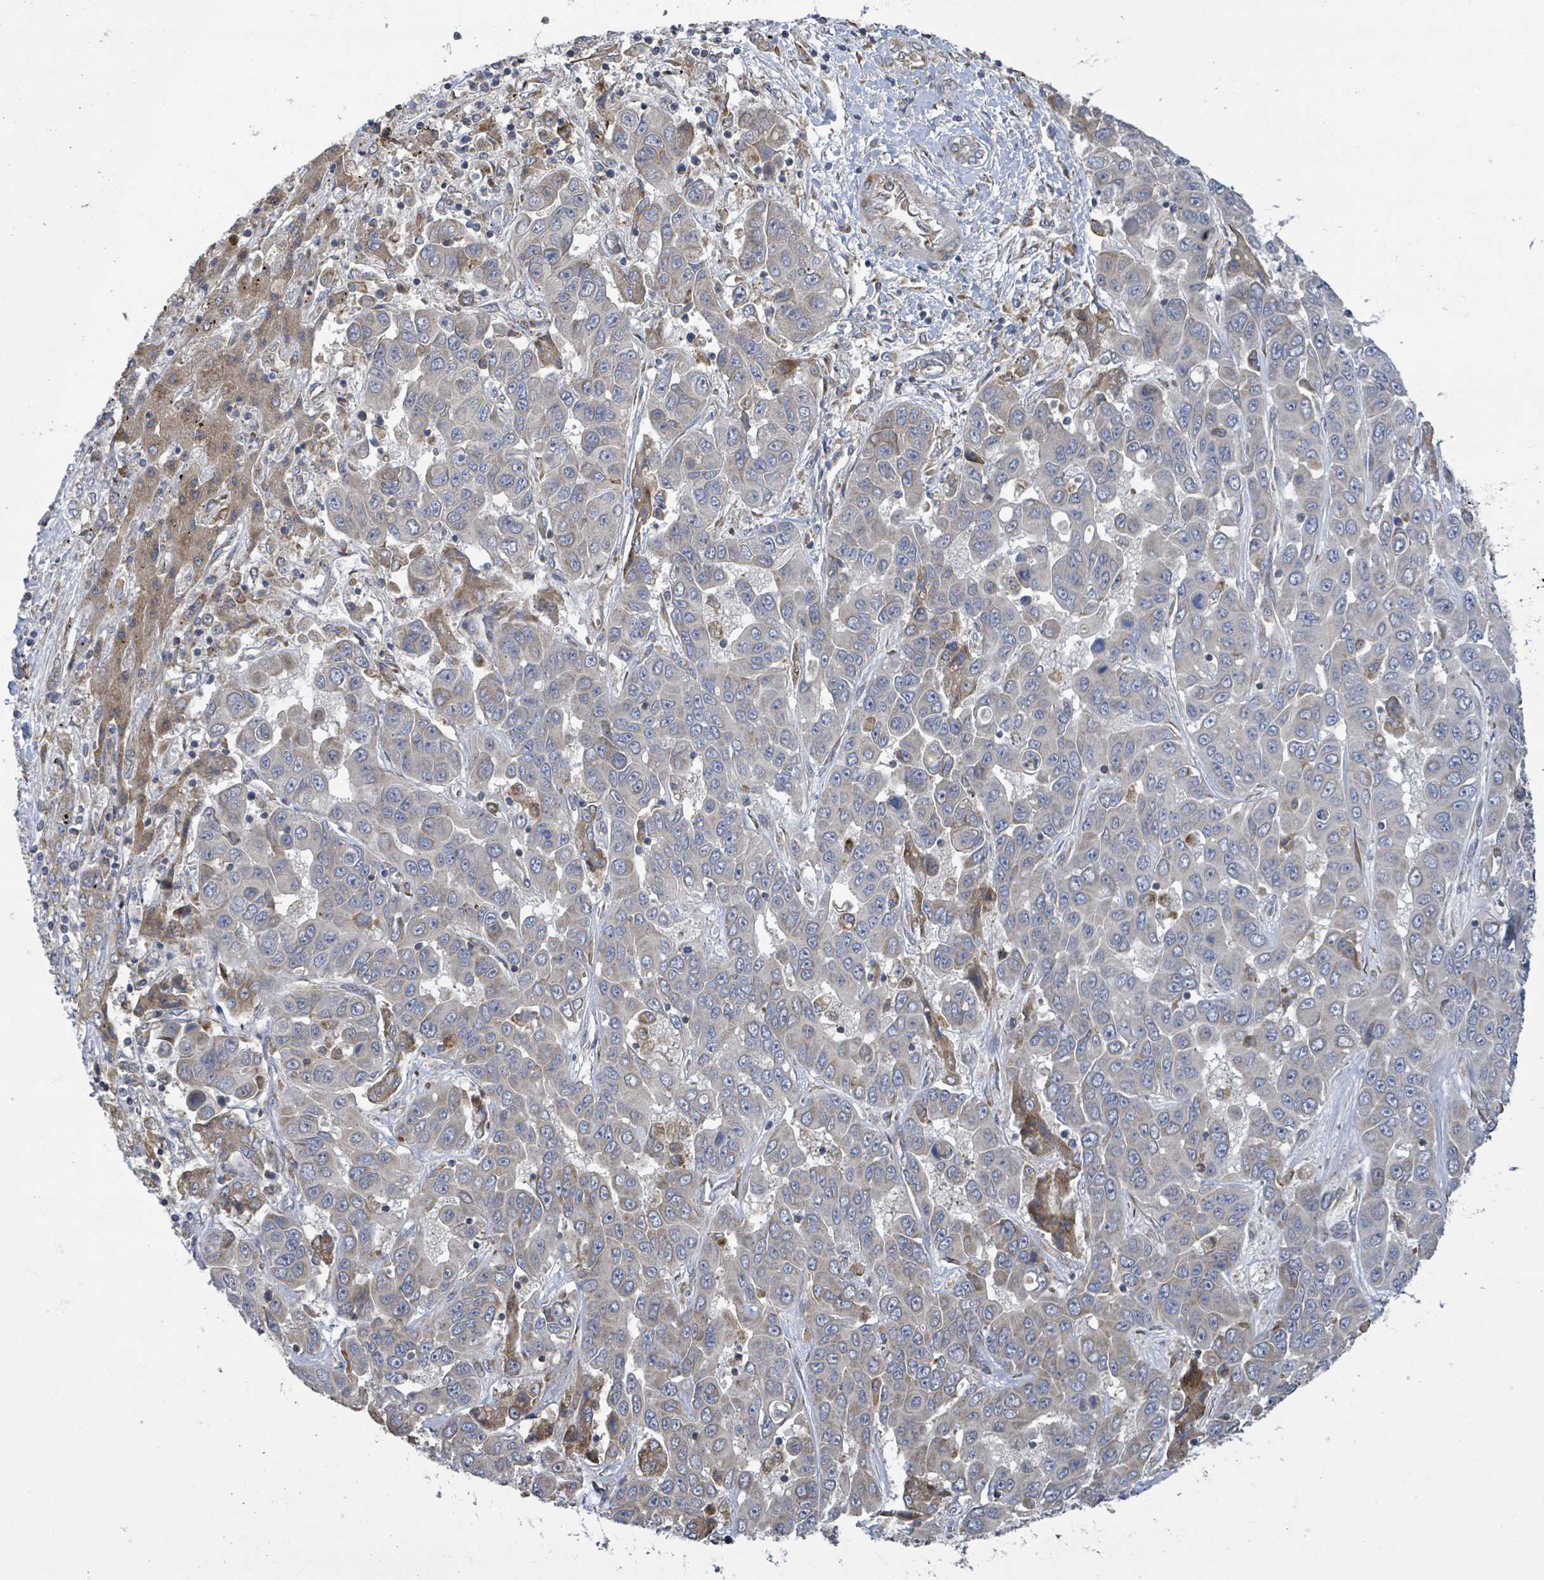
{"staining": {"intensity": "negative", "quantity": "none", "location": "none"}, "tissue": "liver cancer", "cell_type": "Tumor cells", "image_type": "cancer", "snomed": [{"axis": "morphology", "description": "Cholangiocarcinoma"}, {"axis": "topography", "description": "Liver"}], "caption": "Tumor cells are negative for protein expression in human liver cholangiocarcinoma.", "gene": "NOMO1", "patient": {"sex": "female", "age": 52}}